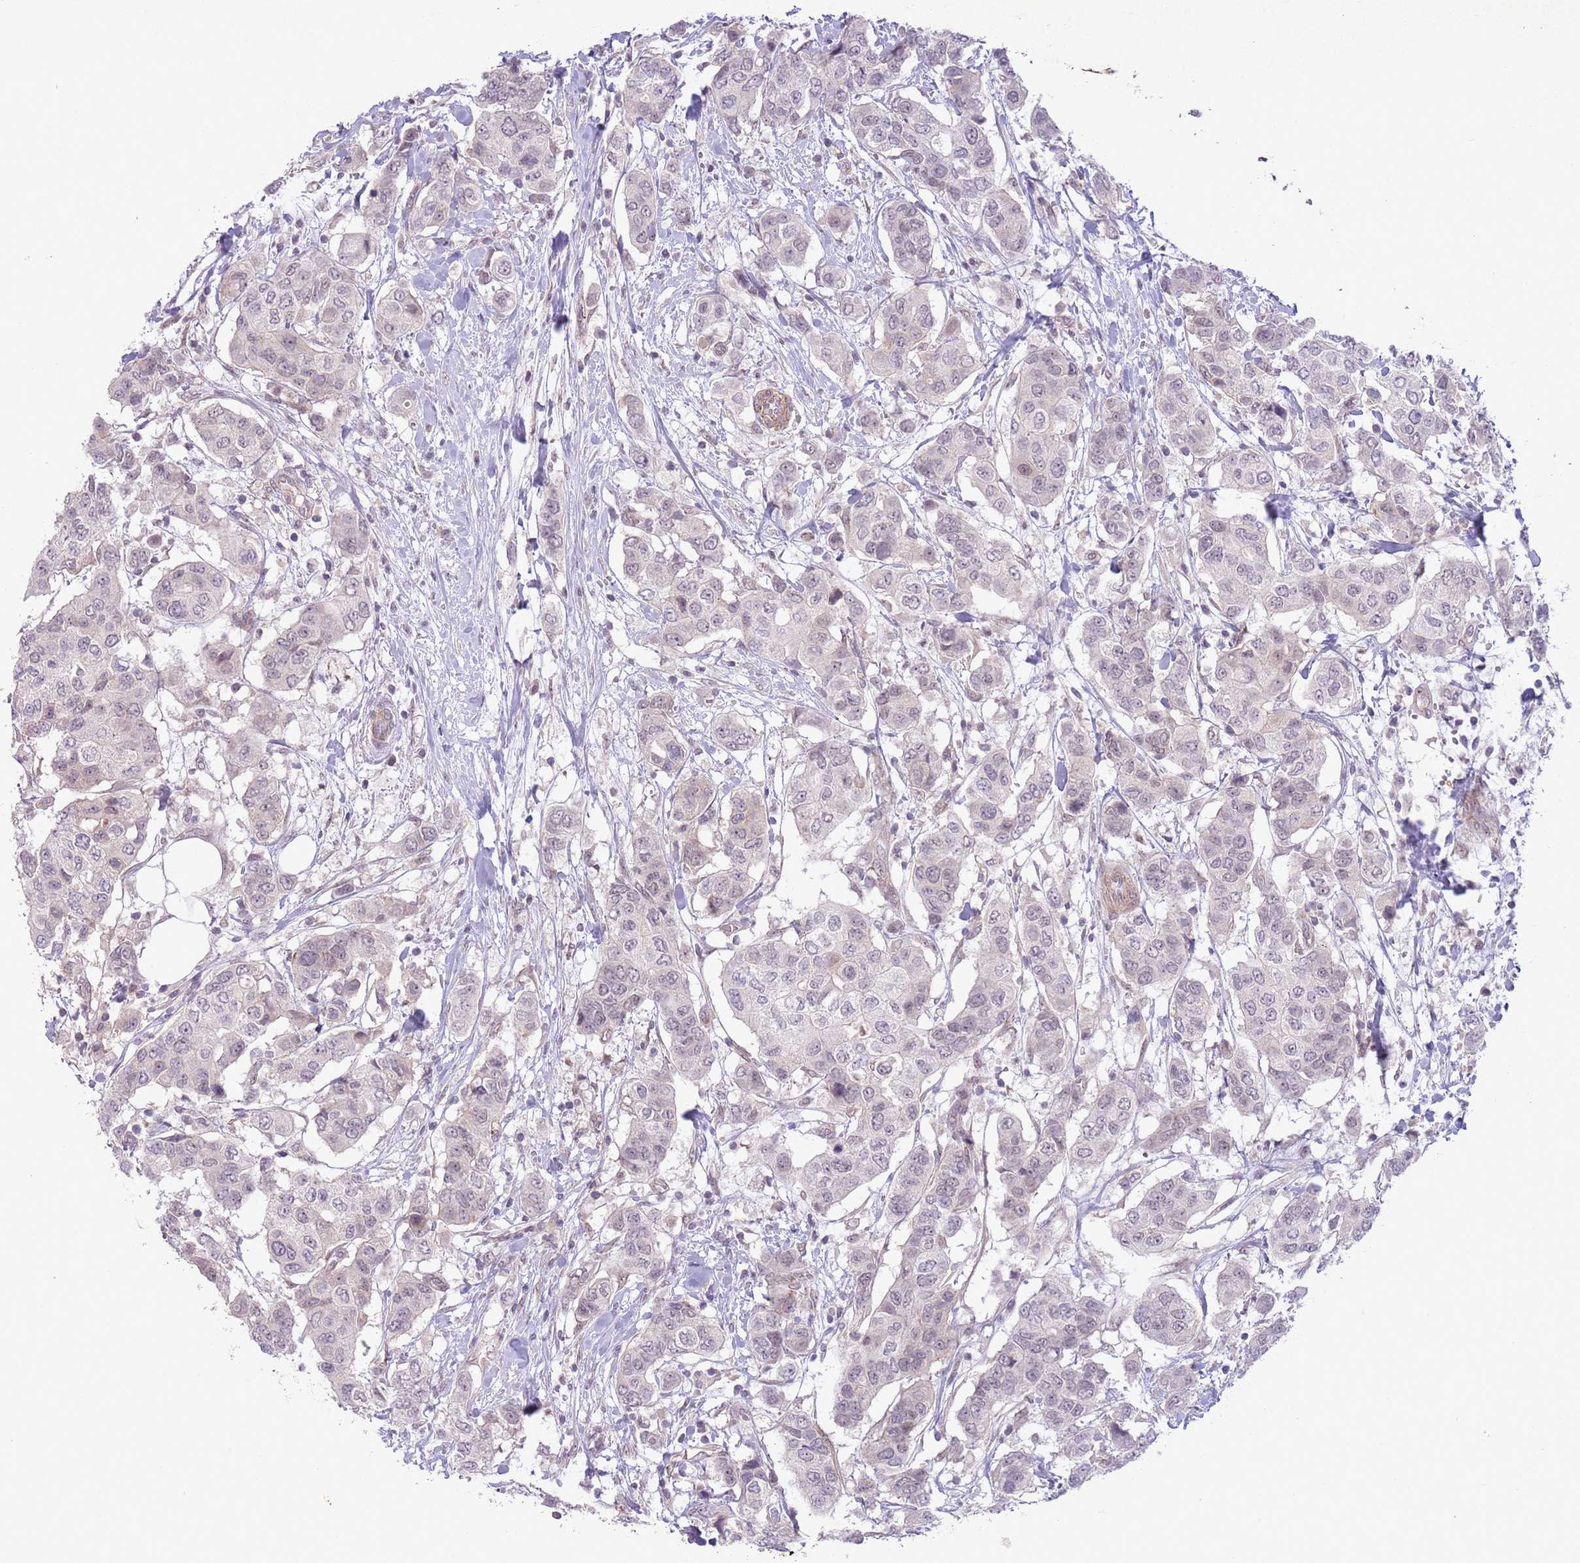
{"staining": {"intensity": "negative", "quantity": "none", "location": "none"}, "tissue": "breast cancer", "cell_type": "Tumor cells", "image_type": "cancer", "snomed": [{"axis": "morphology", "description": "Lobular carcinoma"}, {"axis": "topography", "description": "Breast"}], "caption": "An image of human breast cancer (lobular carcinoma) is negative for staining in tumor cells. (DAB IHC visualized using brightfield microscopy, high magnification).", "gene": "CCNI", "patient": {"sex": "female", "age": 51}}